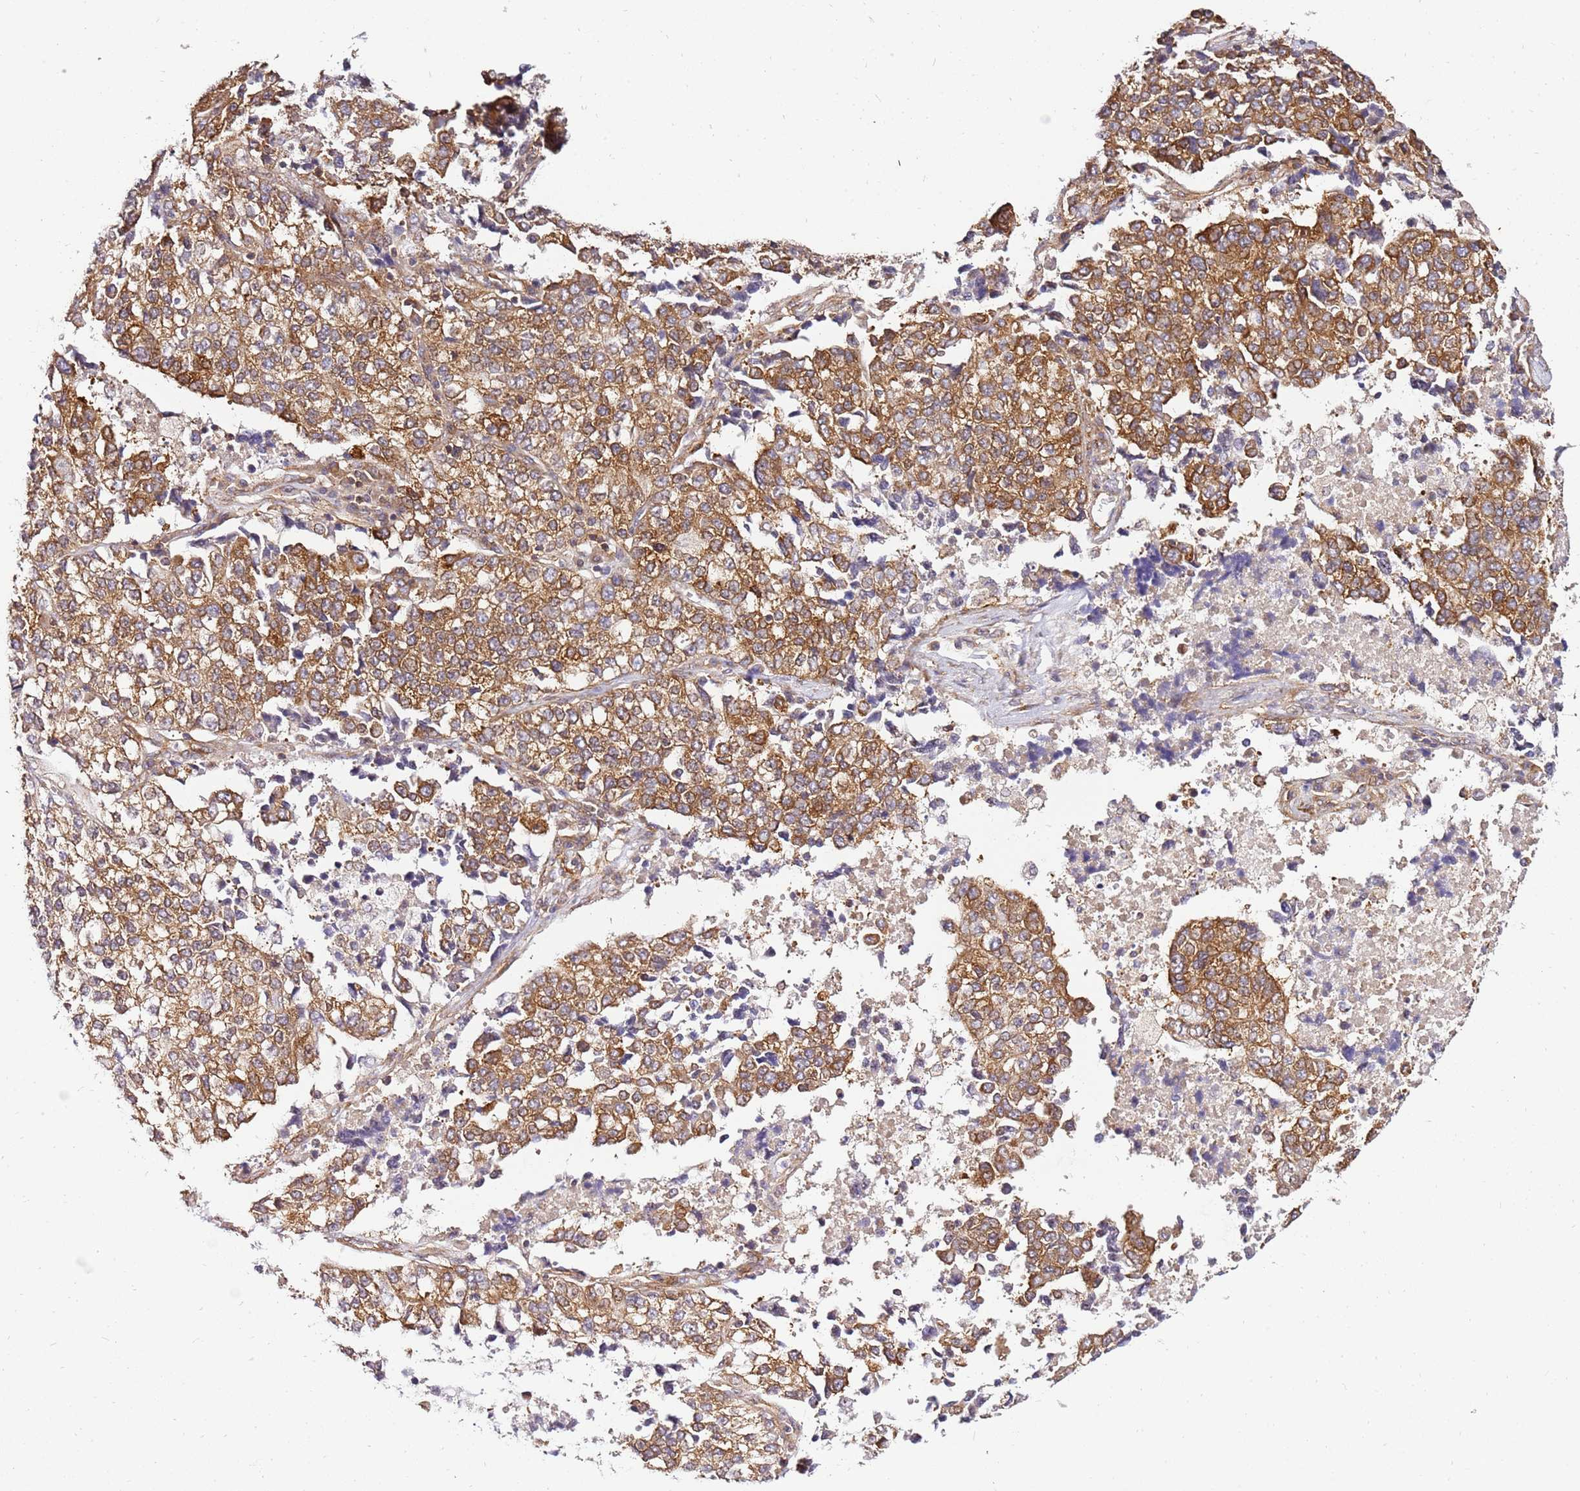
{"staining": {"intensity": "moderate", "quantity": ">75%", "location": "cytoplasmic/membranous"}, "tissue": "lung cancer", "cell_type": "Tumor cells", "image_type": "cancer", "snomed": [{"axis": "morphology", "description": "Adenocarcinoma, NOS"}, {"axis": "topography", "description": "Lung"}], "caption": "Protein positivity by immunohistochemistry reveals moderate cytoplasmic/membranous positivity in approximately >75% of tumor cells in lung cancer.", "gene": "PIH1D1", "patient": {"sex": "male", "age": 49}}